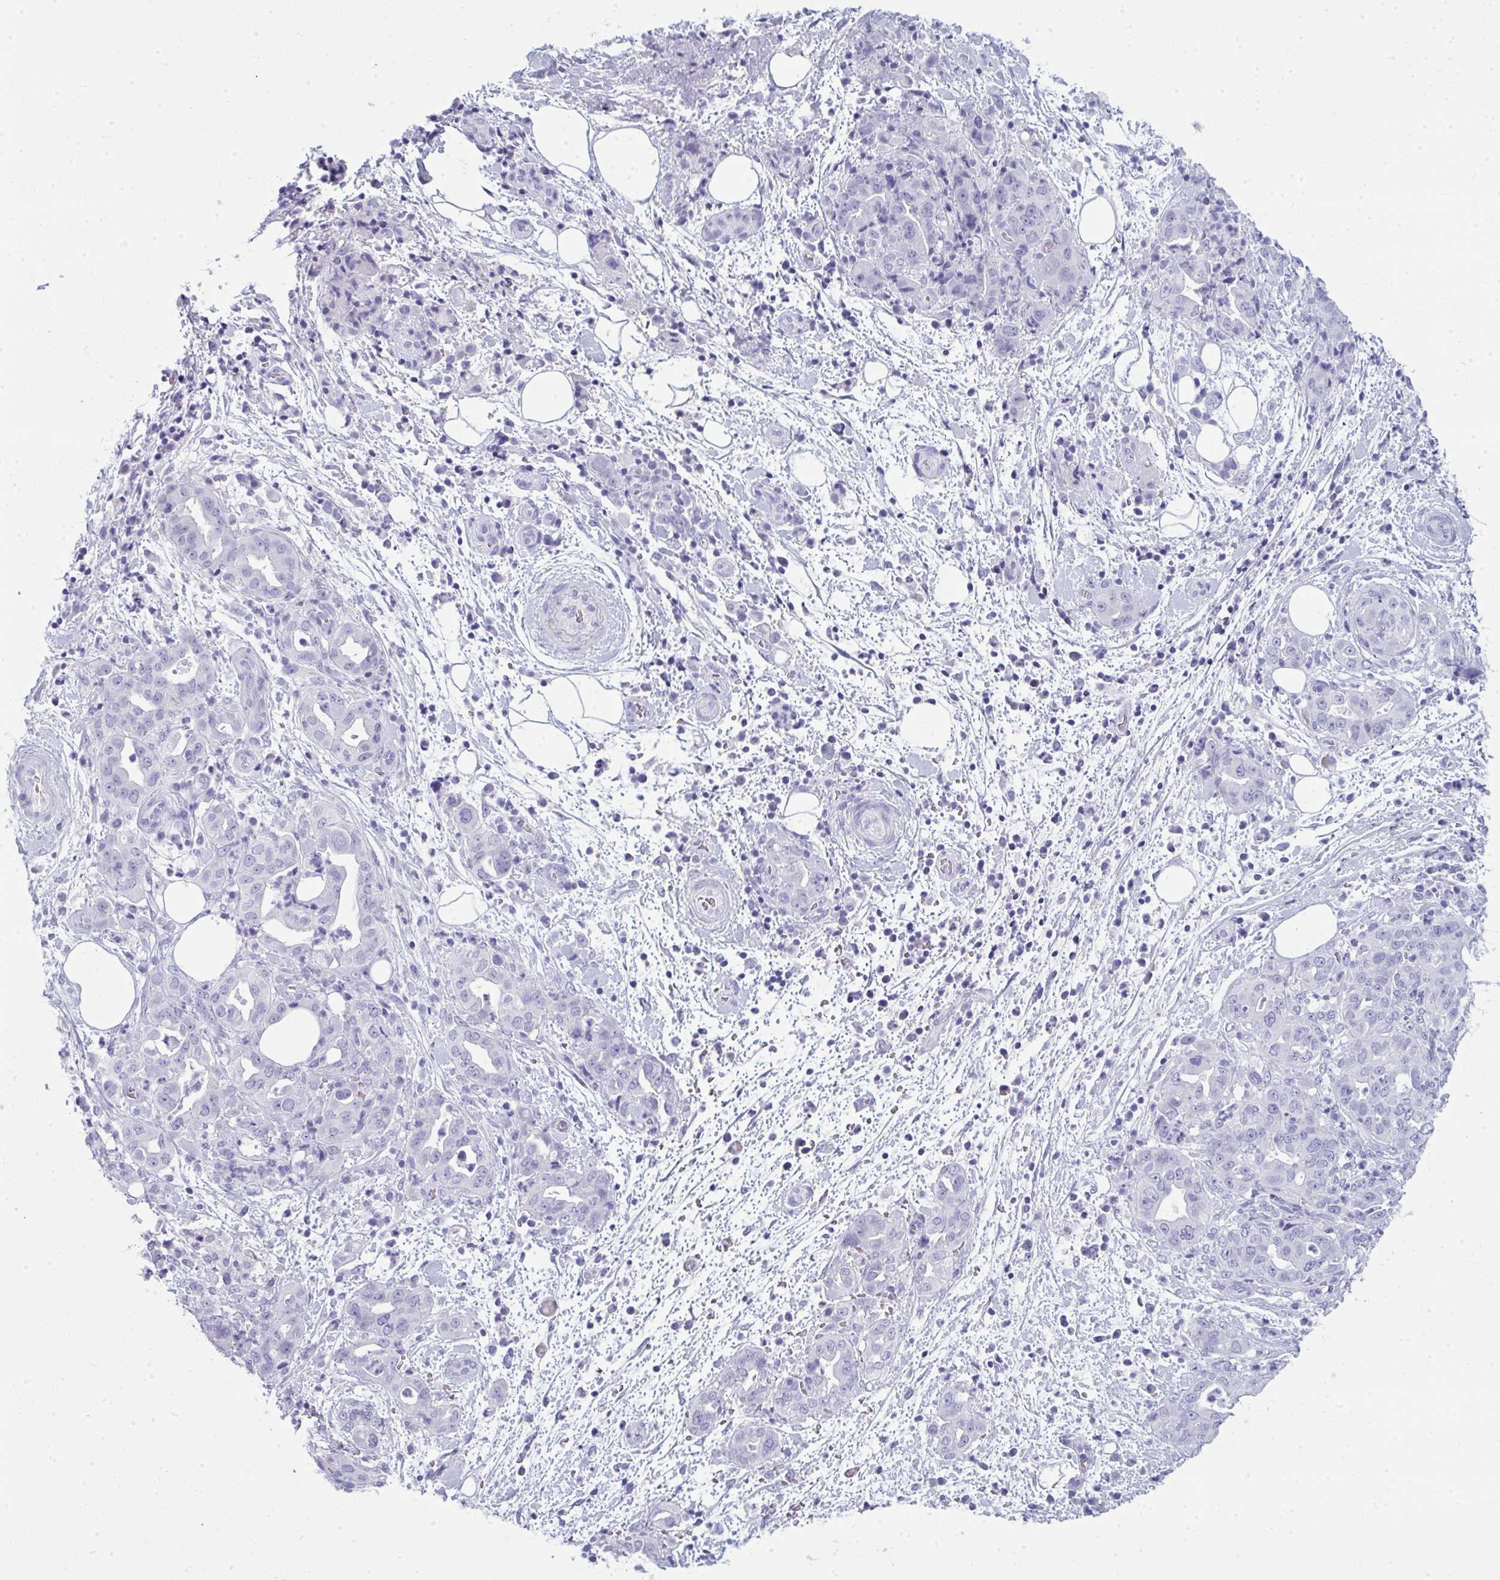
{"staining": {"intensity": "negative", "quantity": "none", "location": "none"}, "tissue": "pancreatic cancer", "cell_type": "Tumor cells", "image_type": "cancer", "snomed": [{"axis": "morphology", "description": "Normal tissue, NOS"}, {"axis": "morphology", "description": "Adenocarcinoma, NOS"}, {"axis": "topography", "description": "Lymph node"}, {"axis": "topography", "description": "Pancreas"}], "caption": "High magnification brightfield microscopy of pancreatic cancer stained with DAB (3,3'-diaminobenzidine) (brown) and counterstained with hematoxylin (blue): tumor cells show no significant staining.", "gene": "QDPR", "patient": {"sex": "female", "age": 67}}